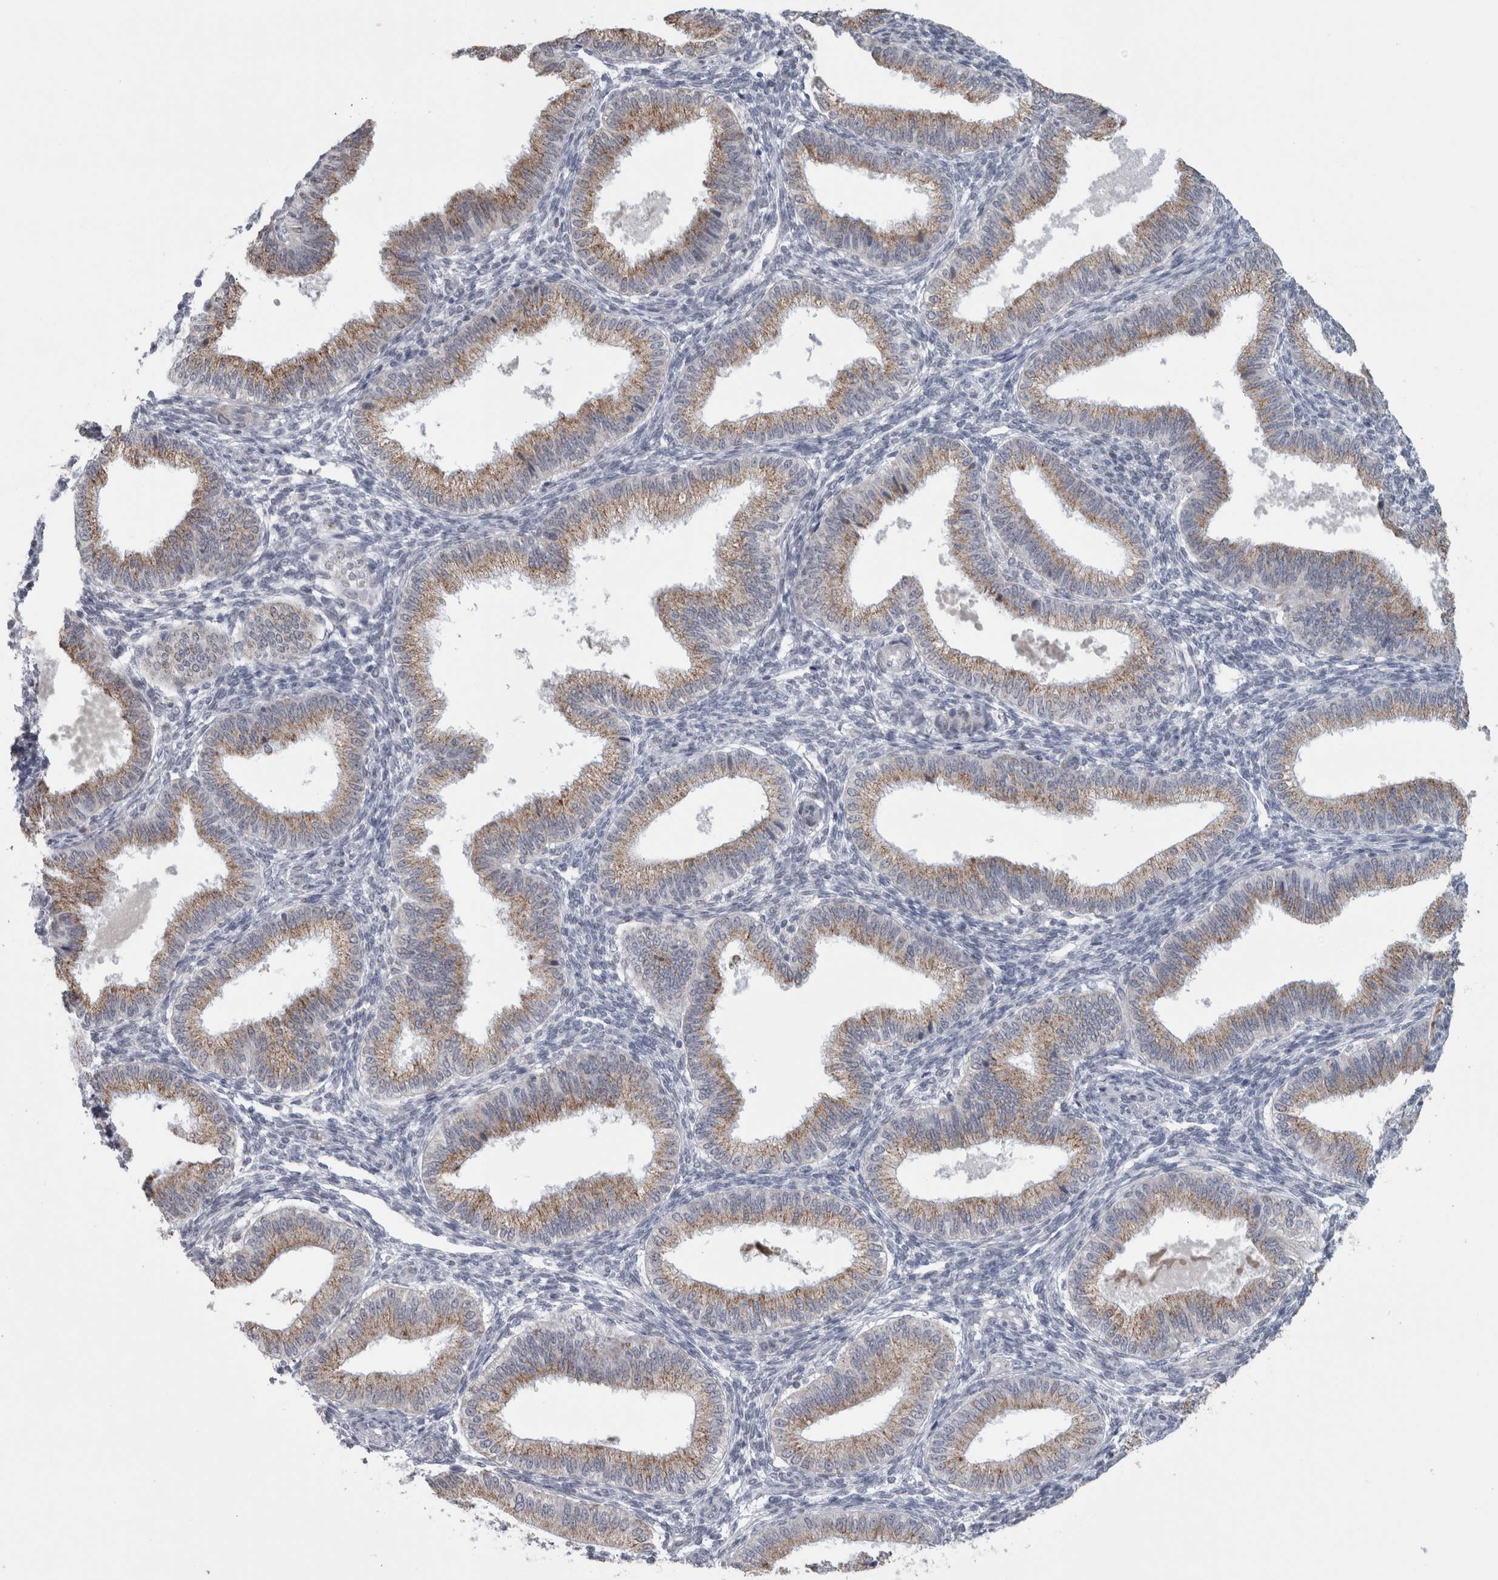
{"staining": {"intensity": "negative", "quantity": "none", "location": "none"}, "tissue": "endometrium", "cell_type": "Cells in endometrial stroma", "image_type": "normal", "snomed": [{"axis": "morphology", "description": "Normal tissue, NOS"}, {"axis": "topography", "description": "Endometrium"}], "caption": "There is no significant positivity in cells in endometrial stroma of endometrium. The staining was performed using DAB (3,3'-diaminobenzidine) to visualize the protein expression in brown, while the nuclei were stained in blue with hematoxylin (Magnification: 20x).", "gene": "PLIN1", "patient": {"sex": "female", "age": 39}}